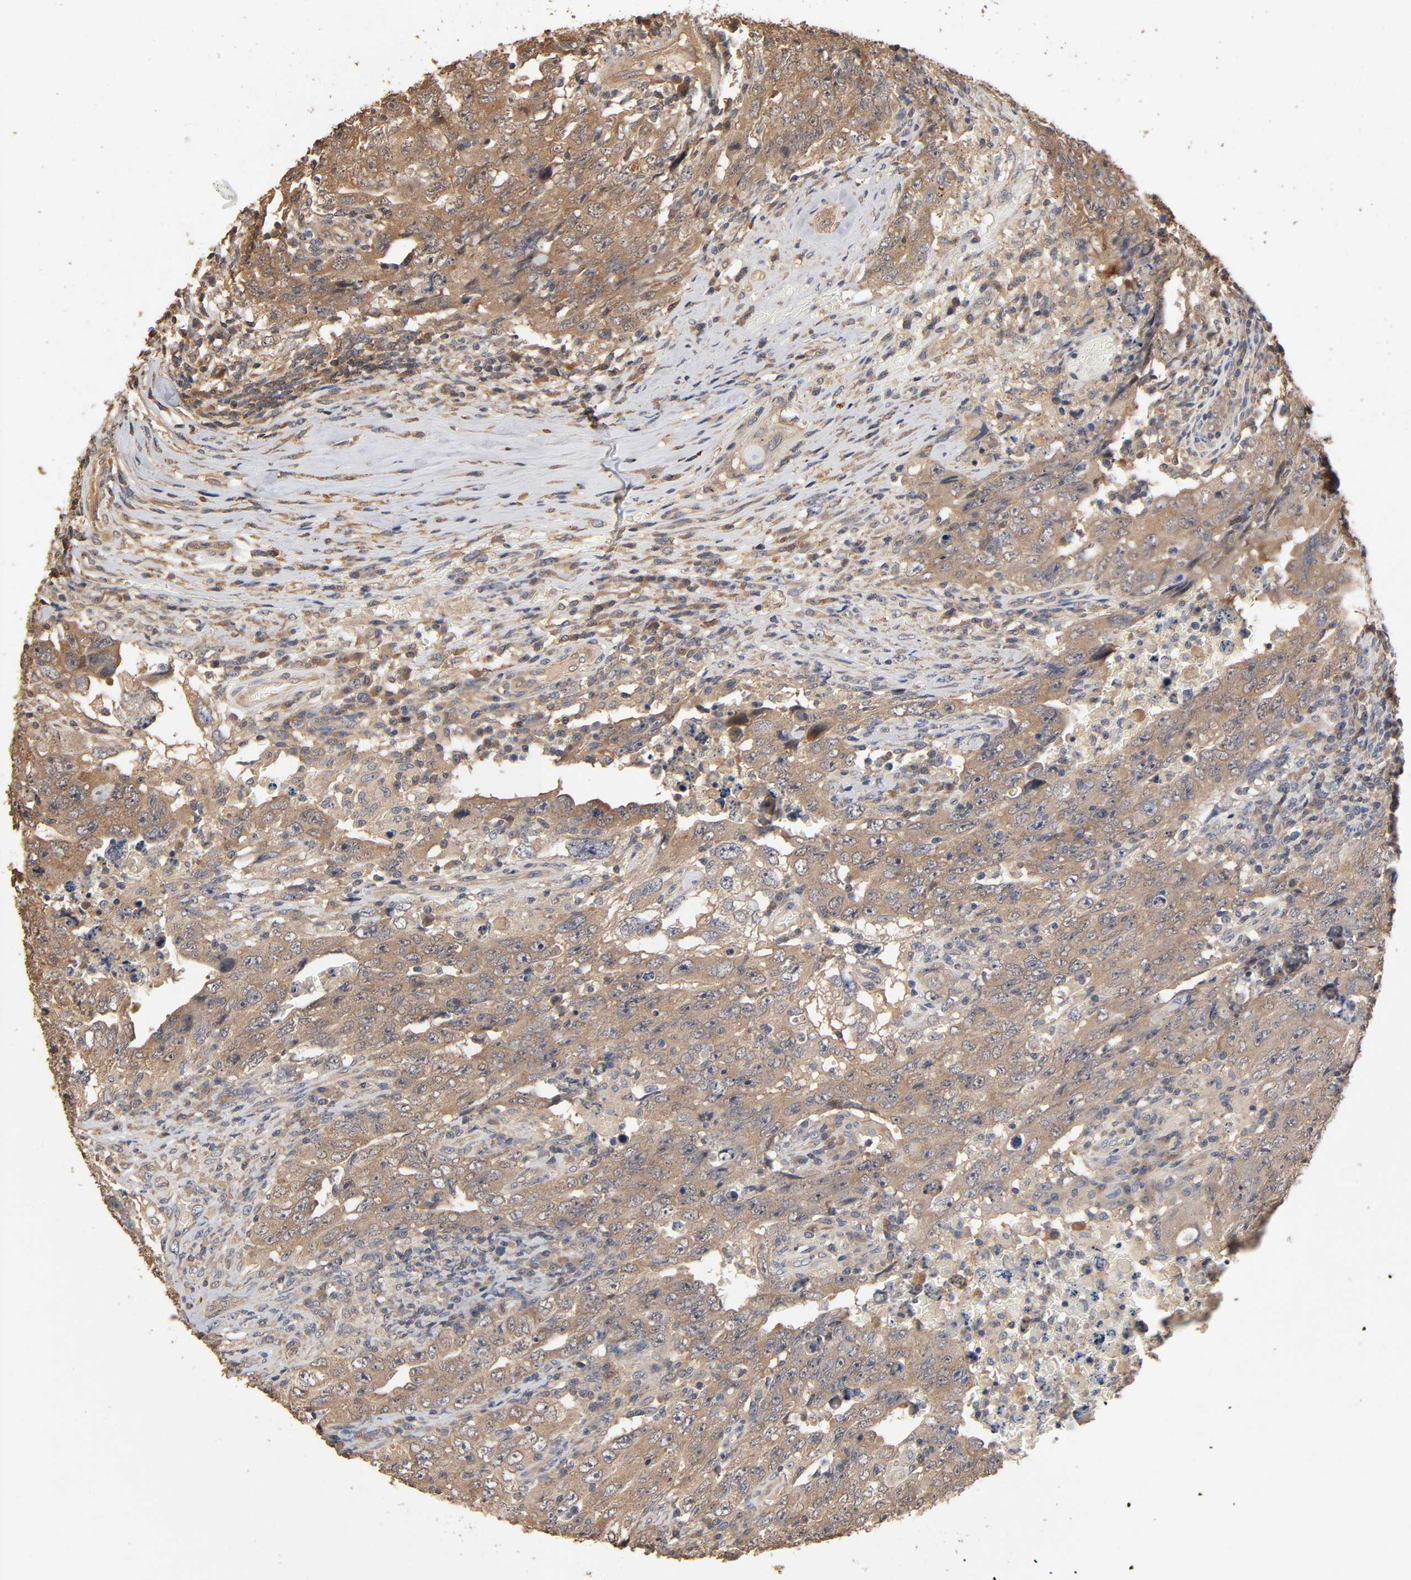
{"staining": {"intensity": "moderate", "quantity": ">75%", "location": "cytoplasmic/membranous"}, "tissue": "testis cancer", "cell_type": "Tumor cells", "image_type": "cancer", "snomed": [{"axis": "morphology", "description": "Carcinoma, Embryonal, NOS"}, {"axis": "topography", "description": "Testis"}], "caption": "About >75% of tumor cells in human testis embryonal carcinoma demonstrate moderate cytoplasmic/membranous protein expression as visualized by brown immunohistochemical staining.", "gene": "ARHGEF7", "patient": {"sex": "male", "age": 26}}